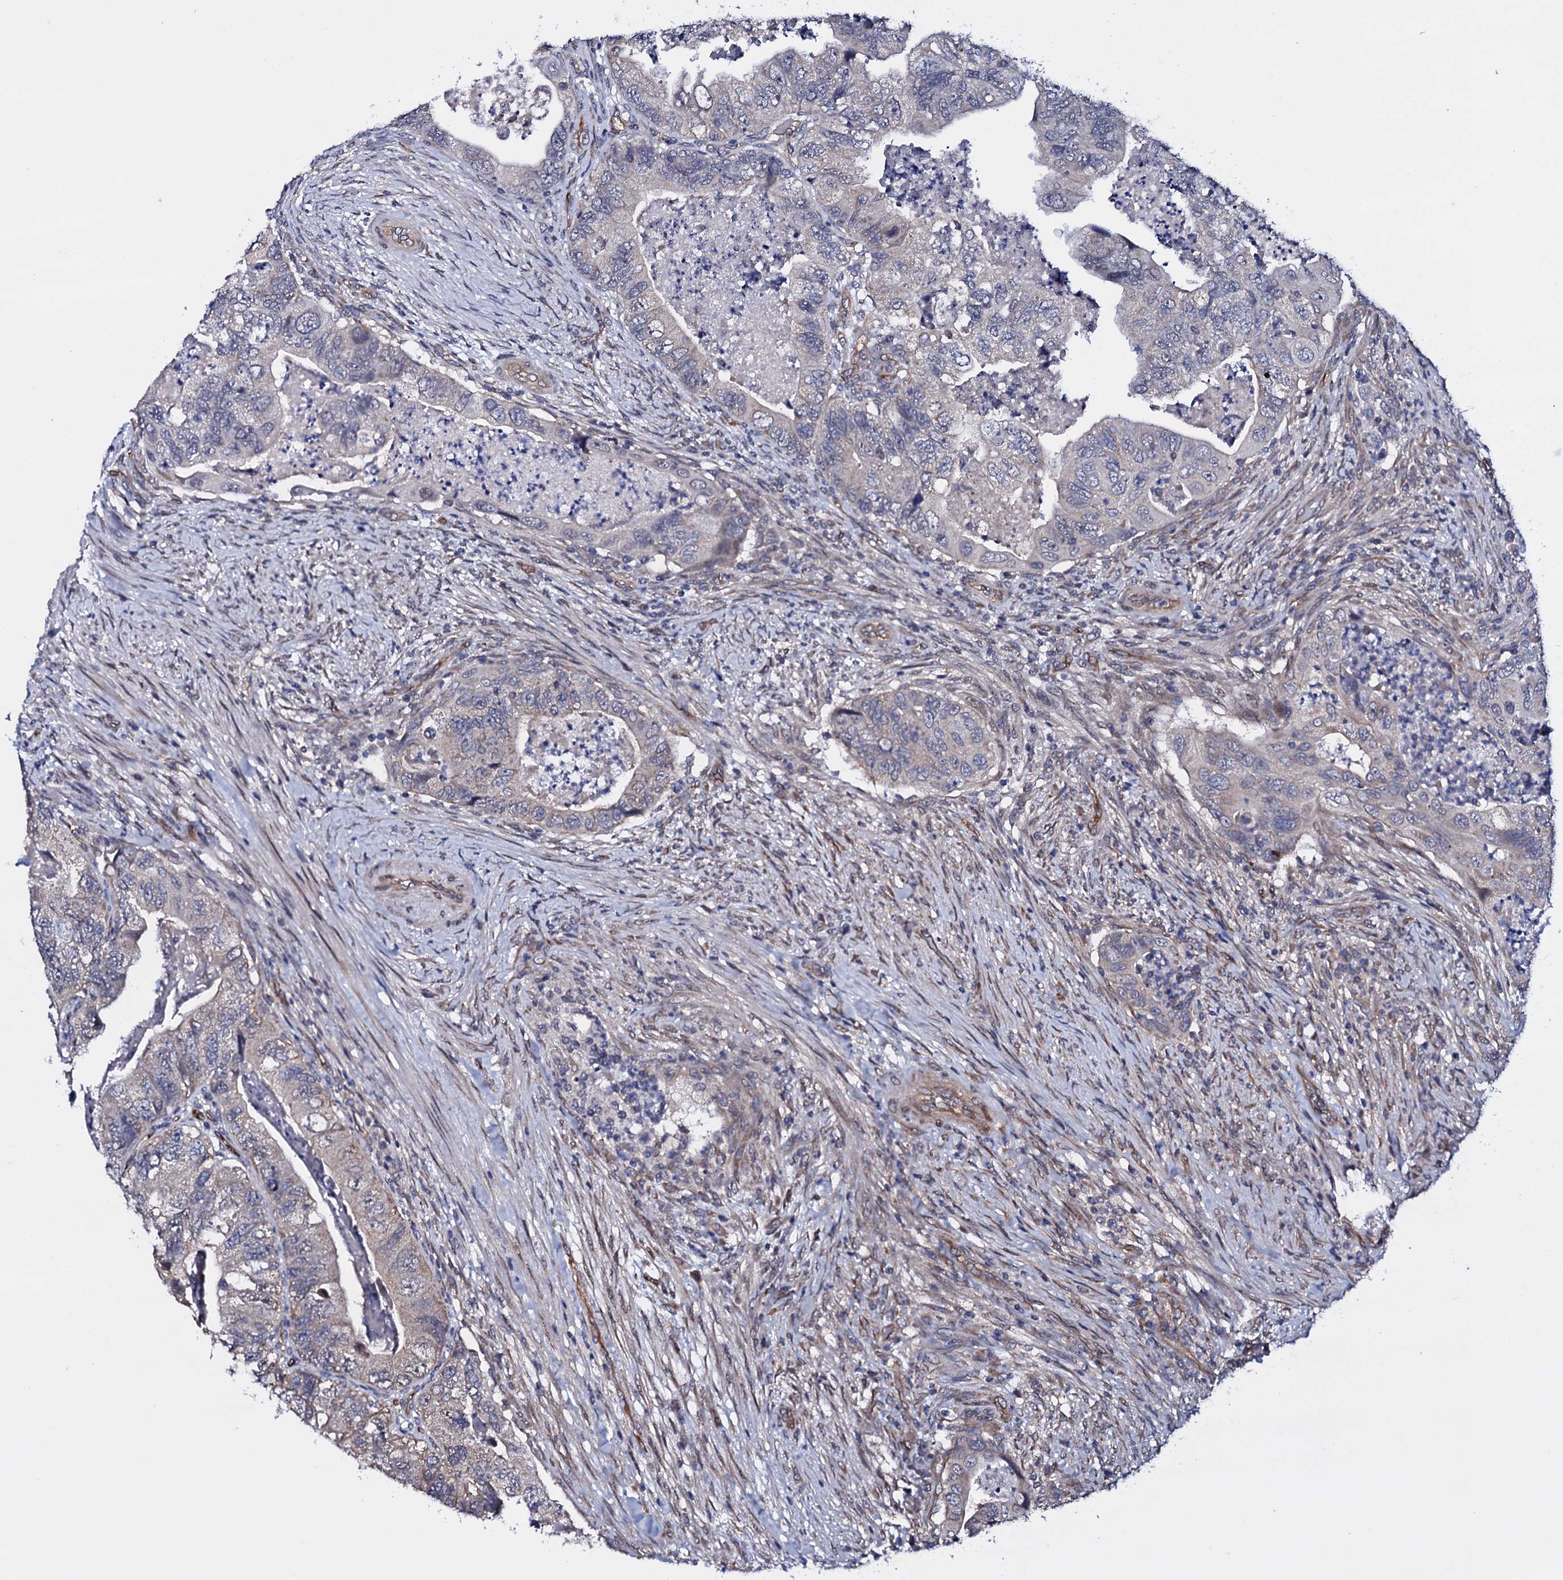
{"staining": {"intensity": "weak", "quantity": "<25%", "location": "cytoplasmic/membranous"}, "tissue": "colorectal cancer", "cell_type": "Tumor cells", "image_type": "cancer", "snomed": [{"axis": "morphology", "description": "Adenocarcinoma, NOS"}, {"axis": "topography", "description": "Rectum"}], "caption": "A high-resolution photomicrograph shows immunohistochemistry (IHC) staining of colorectal cancer (adenocarcinoma), which shows no significant expression in tumor cells.", "gene": "GAREM1", "patient": {"sex": "male", "age": 63}}